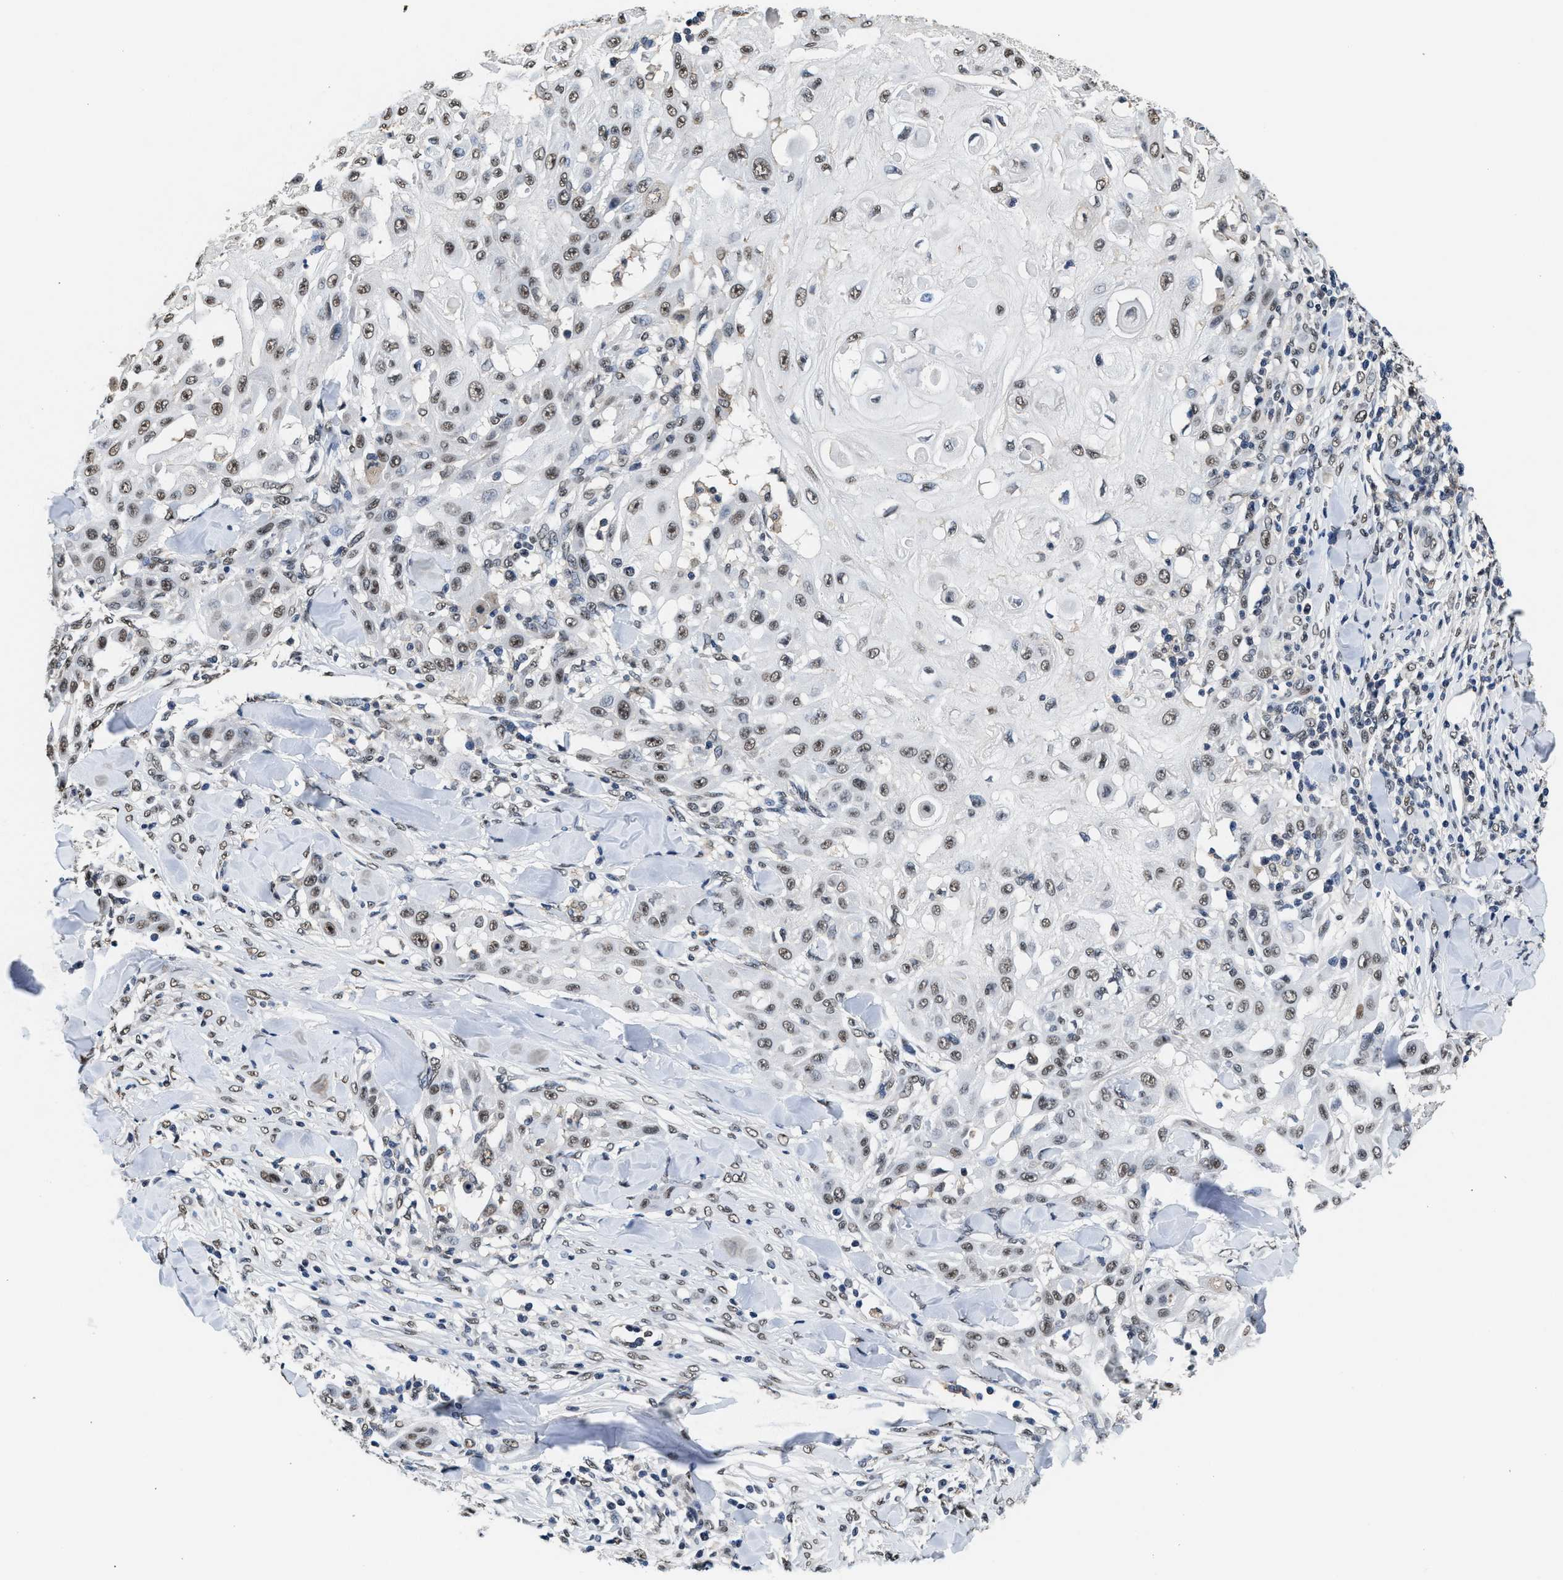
{"staining": {"intensity": "weak", "quantity": ">75%", "location": "nuclear"}, "tissue": "skin cancer", "cell_type": "Tumor cells", "image_type": "cancer", "snomed": [{"axis": "morphology", "description": "Squamous cell carcinoma, NOS"}, {"axis": "topography", "description": "Skin"}], "caption": "Skin cancer (squamous cell carcinoma) stained for a protein reveals weak nuclear positivity in tumor cells.", "gene": "SUPT16H", "patient": {"sex": "male", "age": 24}}